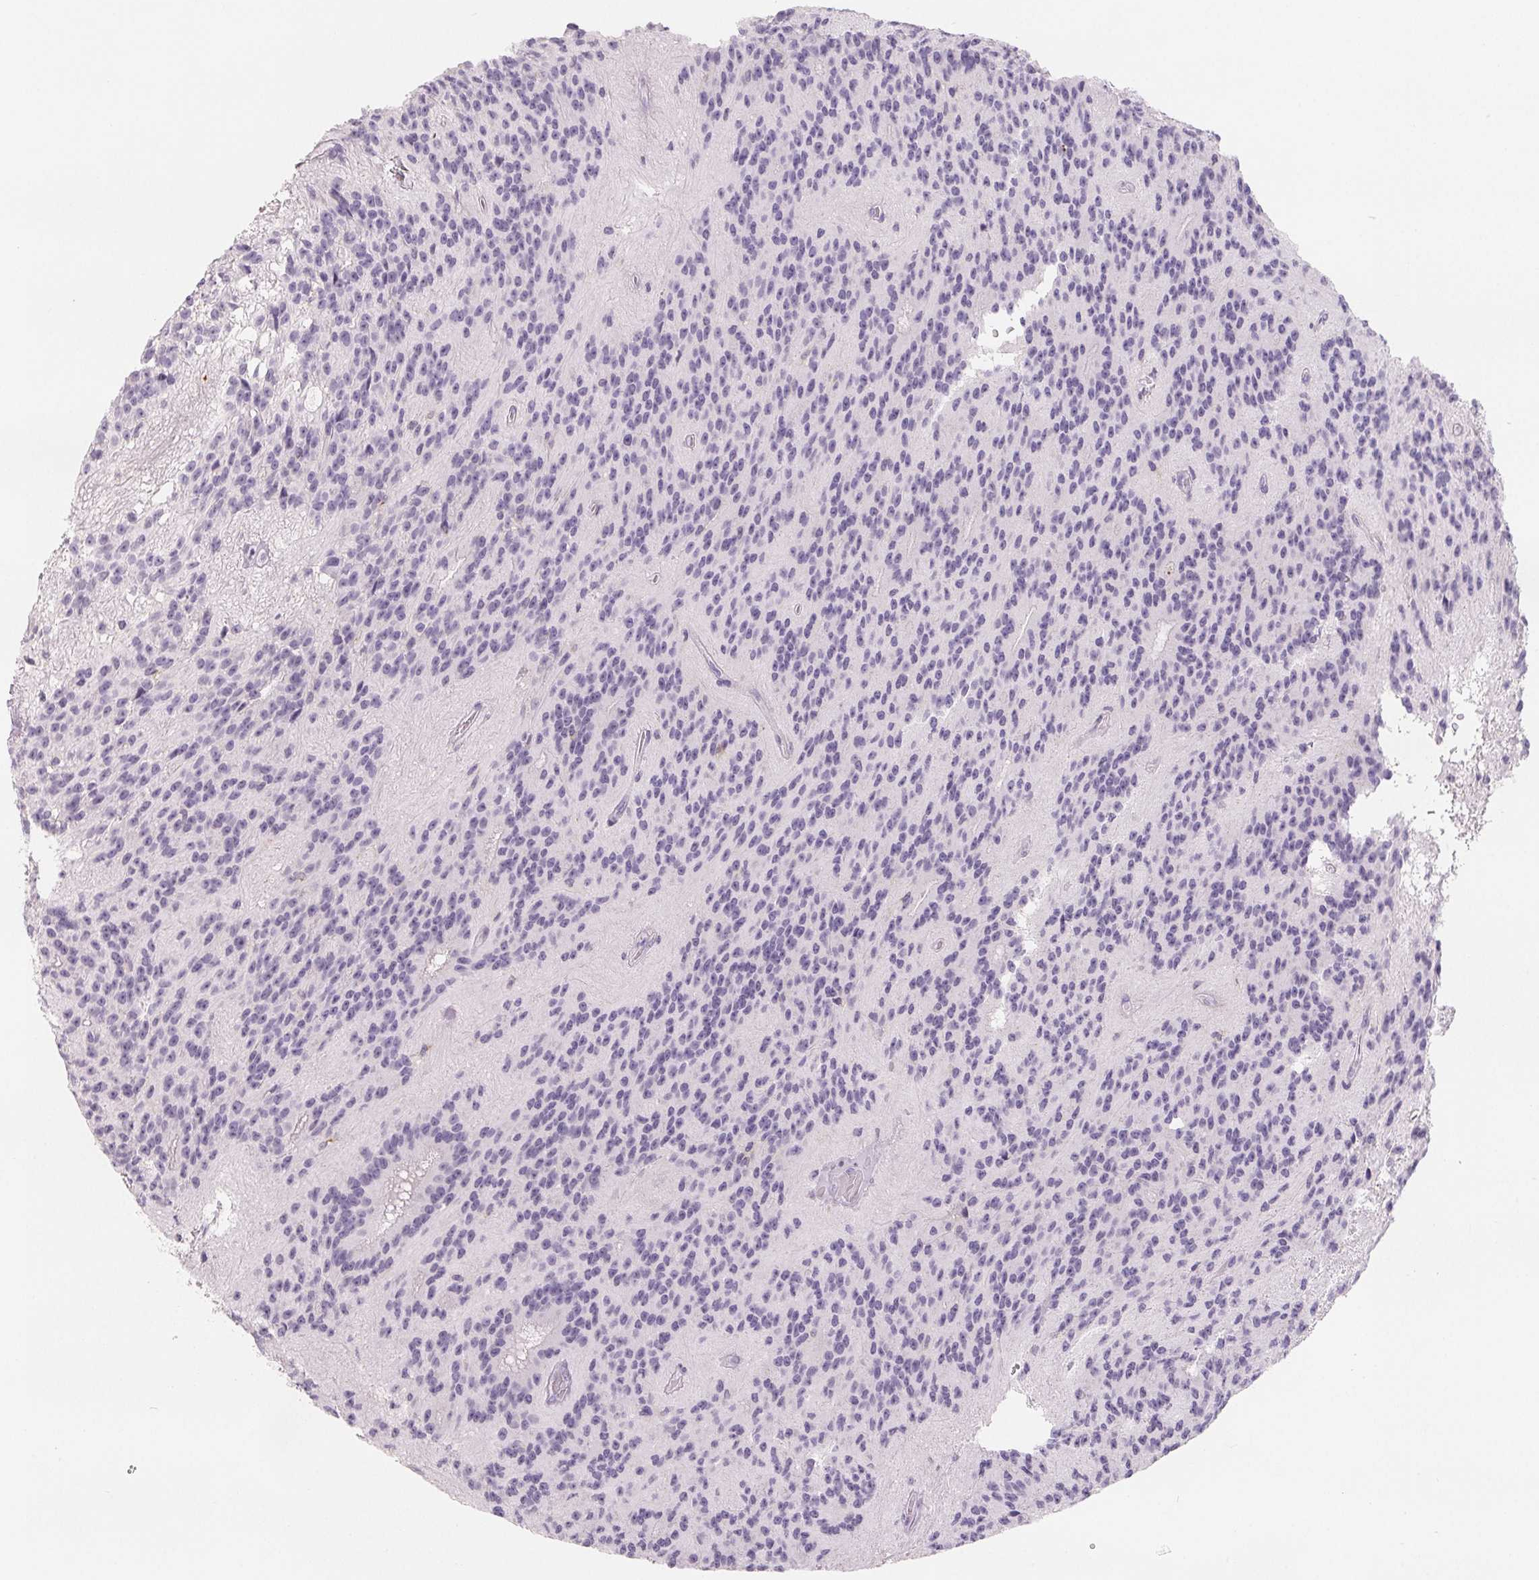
{"staining": {"intensity": "negative", "quantity": "none", "location": "none"}, "tissue": "glioma", "cell_type": "Tumor cells", "image_type": "cancer", "snomed": [{"axis": "morphology", "description": "Glioma, malignant, Low grade"}, {"axis": "topography", "description": "Brain"}], "caption": "Human glioma stained for a protein using immunohistochemistry (IHC) exhibits no positivity in tumor cells.", "gene": "CD69", "patient": {"sex": "male", "age": 31}}